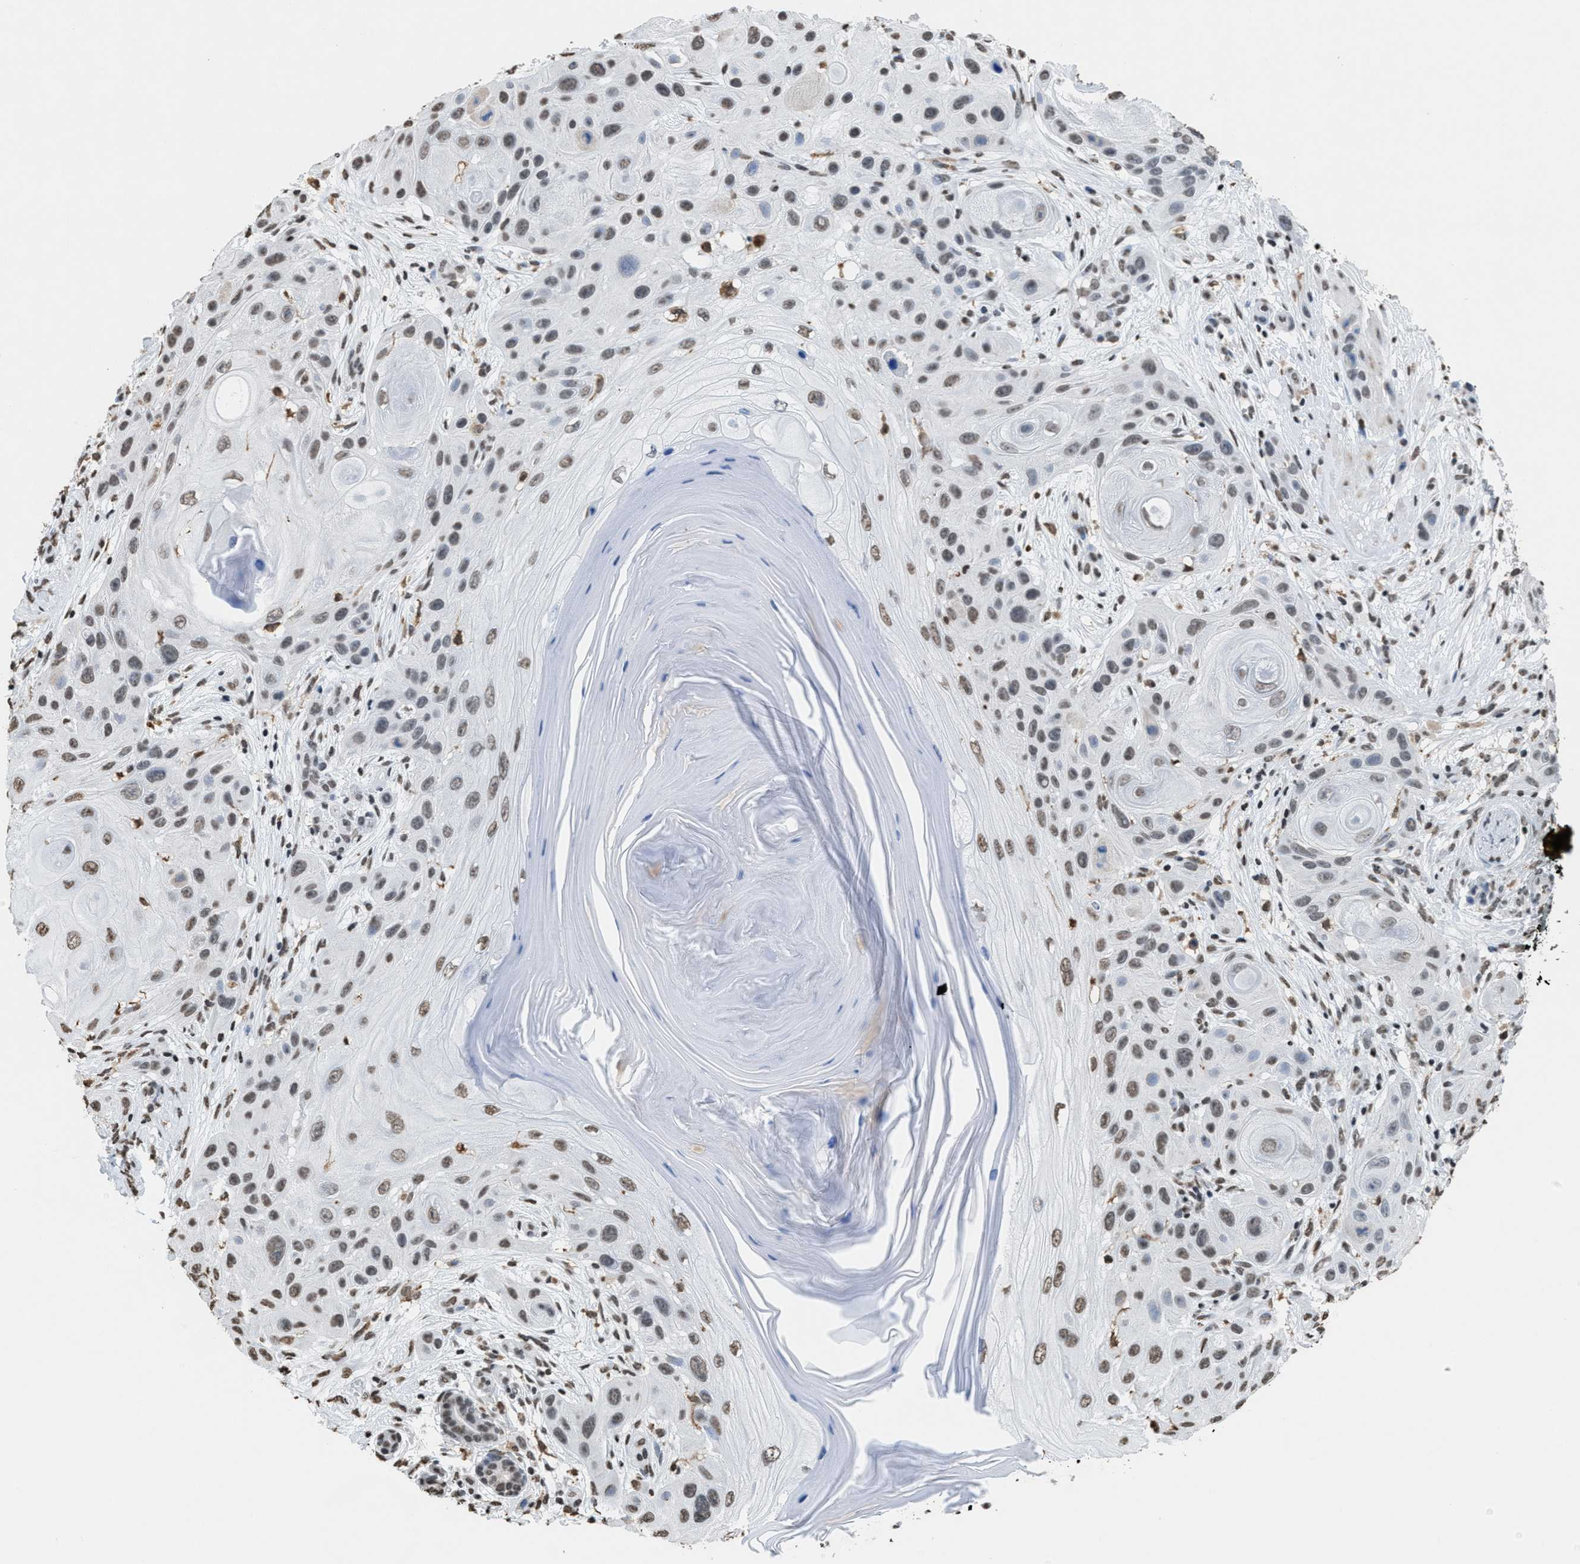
{"staining": {"intensity": "weak", "quantity": ">75%", "location": "nuclear"}, "tissue": "skin cancer", "cell_type": "Tumor cells", "image_type": "cancer", "snomed": [{"axis": "morphology", "description": "Squamous cell carcinoma, NOS"}, {"axis": "topography", "description": "Skin"}], "caption": "Immunohistochemistry (IHC) of squamous cell carcinoma (skin) exhibits low levels of weak nuclear staining in approximately >75% of tumor cells.", "gene": "NUP88", "patient": {"sex": "female", "age": 96}}